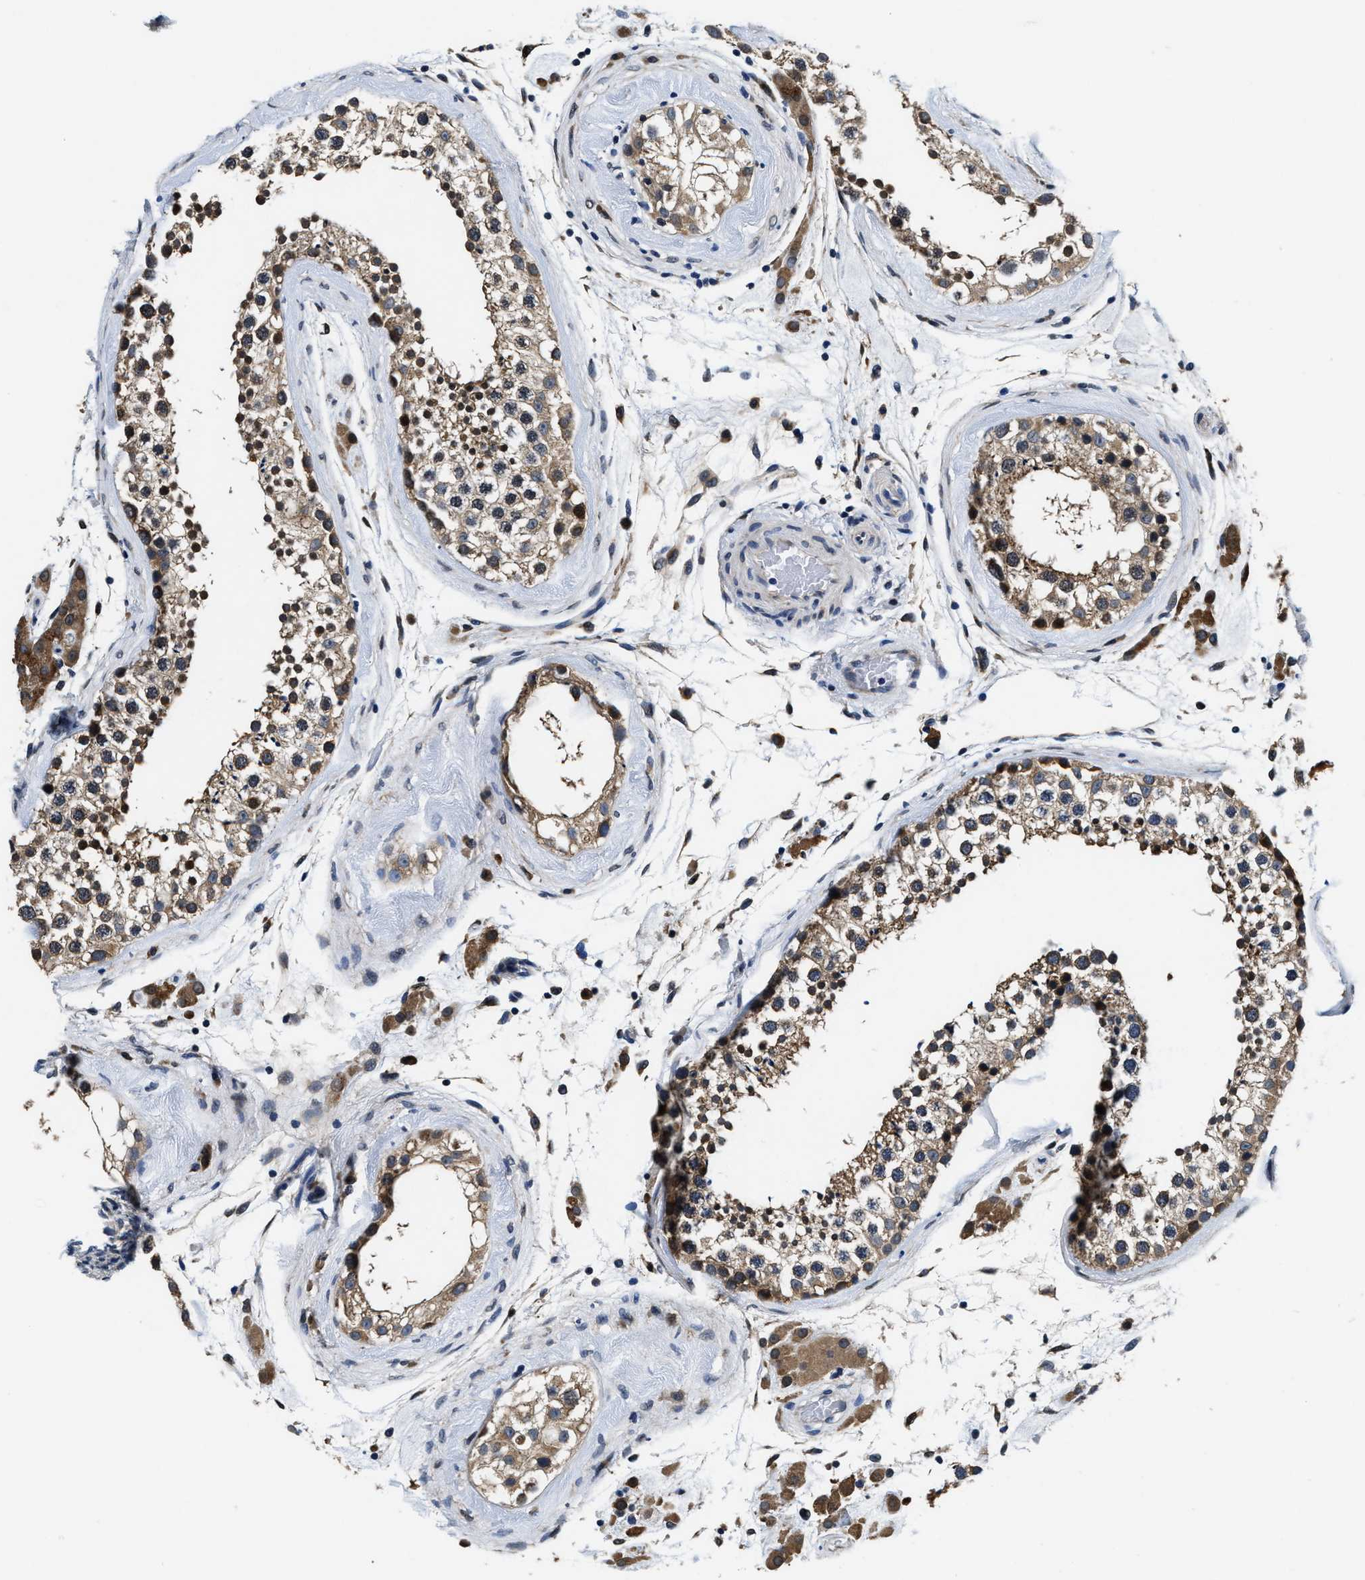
{"staining": {"intensity": "strong", "quantity": "25%-75%", "location": "cytoplasmic/membranous,nuclear"}, "tissue": "testis", "cell_type": "Cells in seminiferous ducts", "image_type": "normal", "snomed": [{"axis": "morphology", "description": "Normal tissue, NOS"}, {"axis": "topography", "description": "Testis"}], "caption": "Immunohistochemical staining of benign testis exhibits strong cytoplasmic/membranous,nuclear protein positivity in approximately 25%-75% of cells in seminiferous ducts. (Stains: DAB (3,3'-diaminobenzidine) in brown, nuclei in blue, Microscopy: brightfield microscopy at high magnification).", "gene": "PHPT1", "patient": {"sex": "male", "age": 46}}